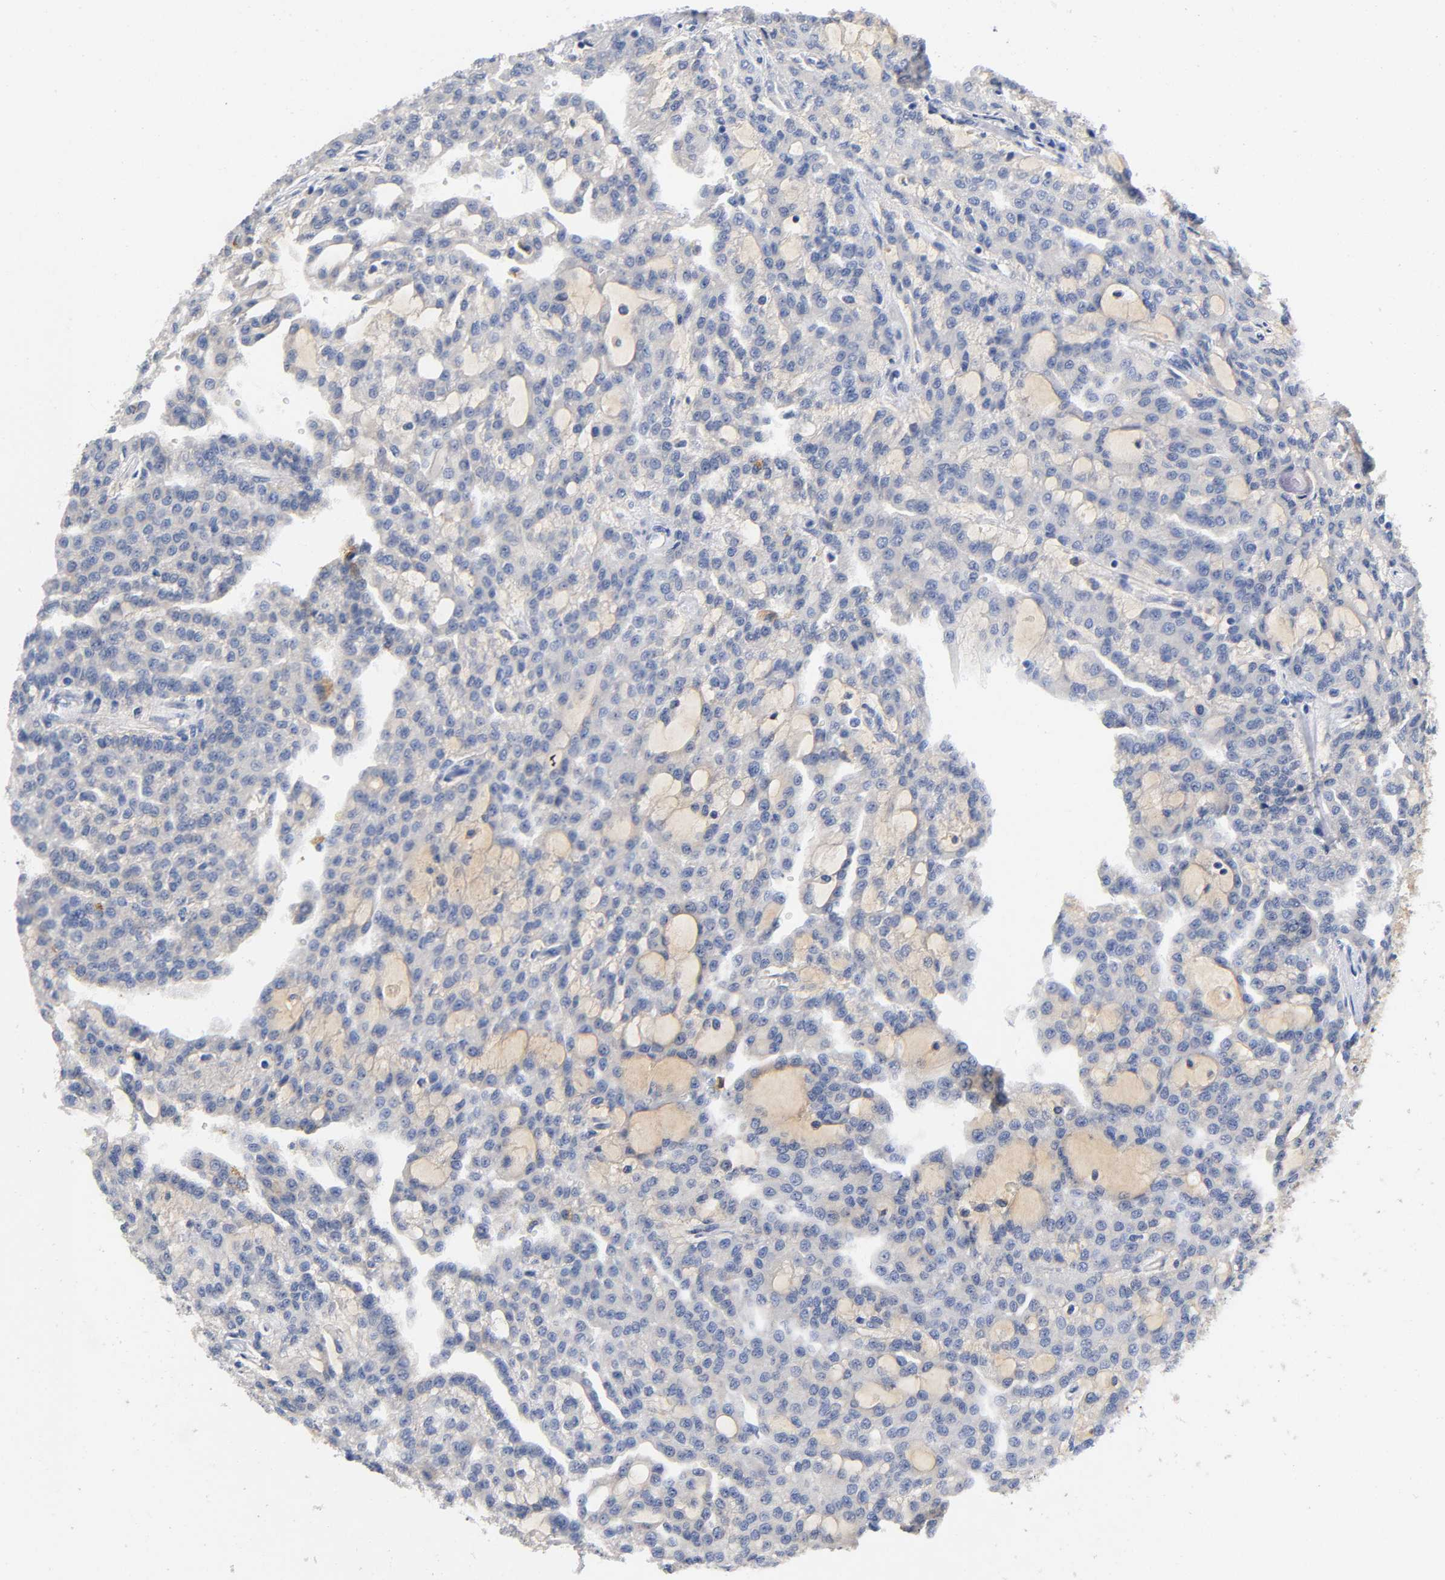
{"staining": {"intensity": "weak", "quantity": "<25%", "location": "cytoplasmic/membranous"}, "tissue": "renal cancer", "cell_type": "Tumor cells", "image_type": "cancer", "snomed": [{"axis": "morphology", "description": "Adenocarcinoma, NOS"}, {"axis": "topography", "description": "Kidney"}], "caption": "The immunohistochemistry image has no significant positivity in tumor cells of adenocarcinoma (renal) tissue. The staining was performed using DAB (3,3'-diaminobenzidine) to visualize the protein expression in brown, while the nuclei were stained in blue with hematoxylin (Magnification: 20x).", "gene": "TNC", "patient": {"sex": "male", "age": 63}}